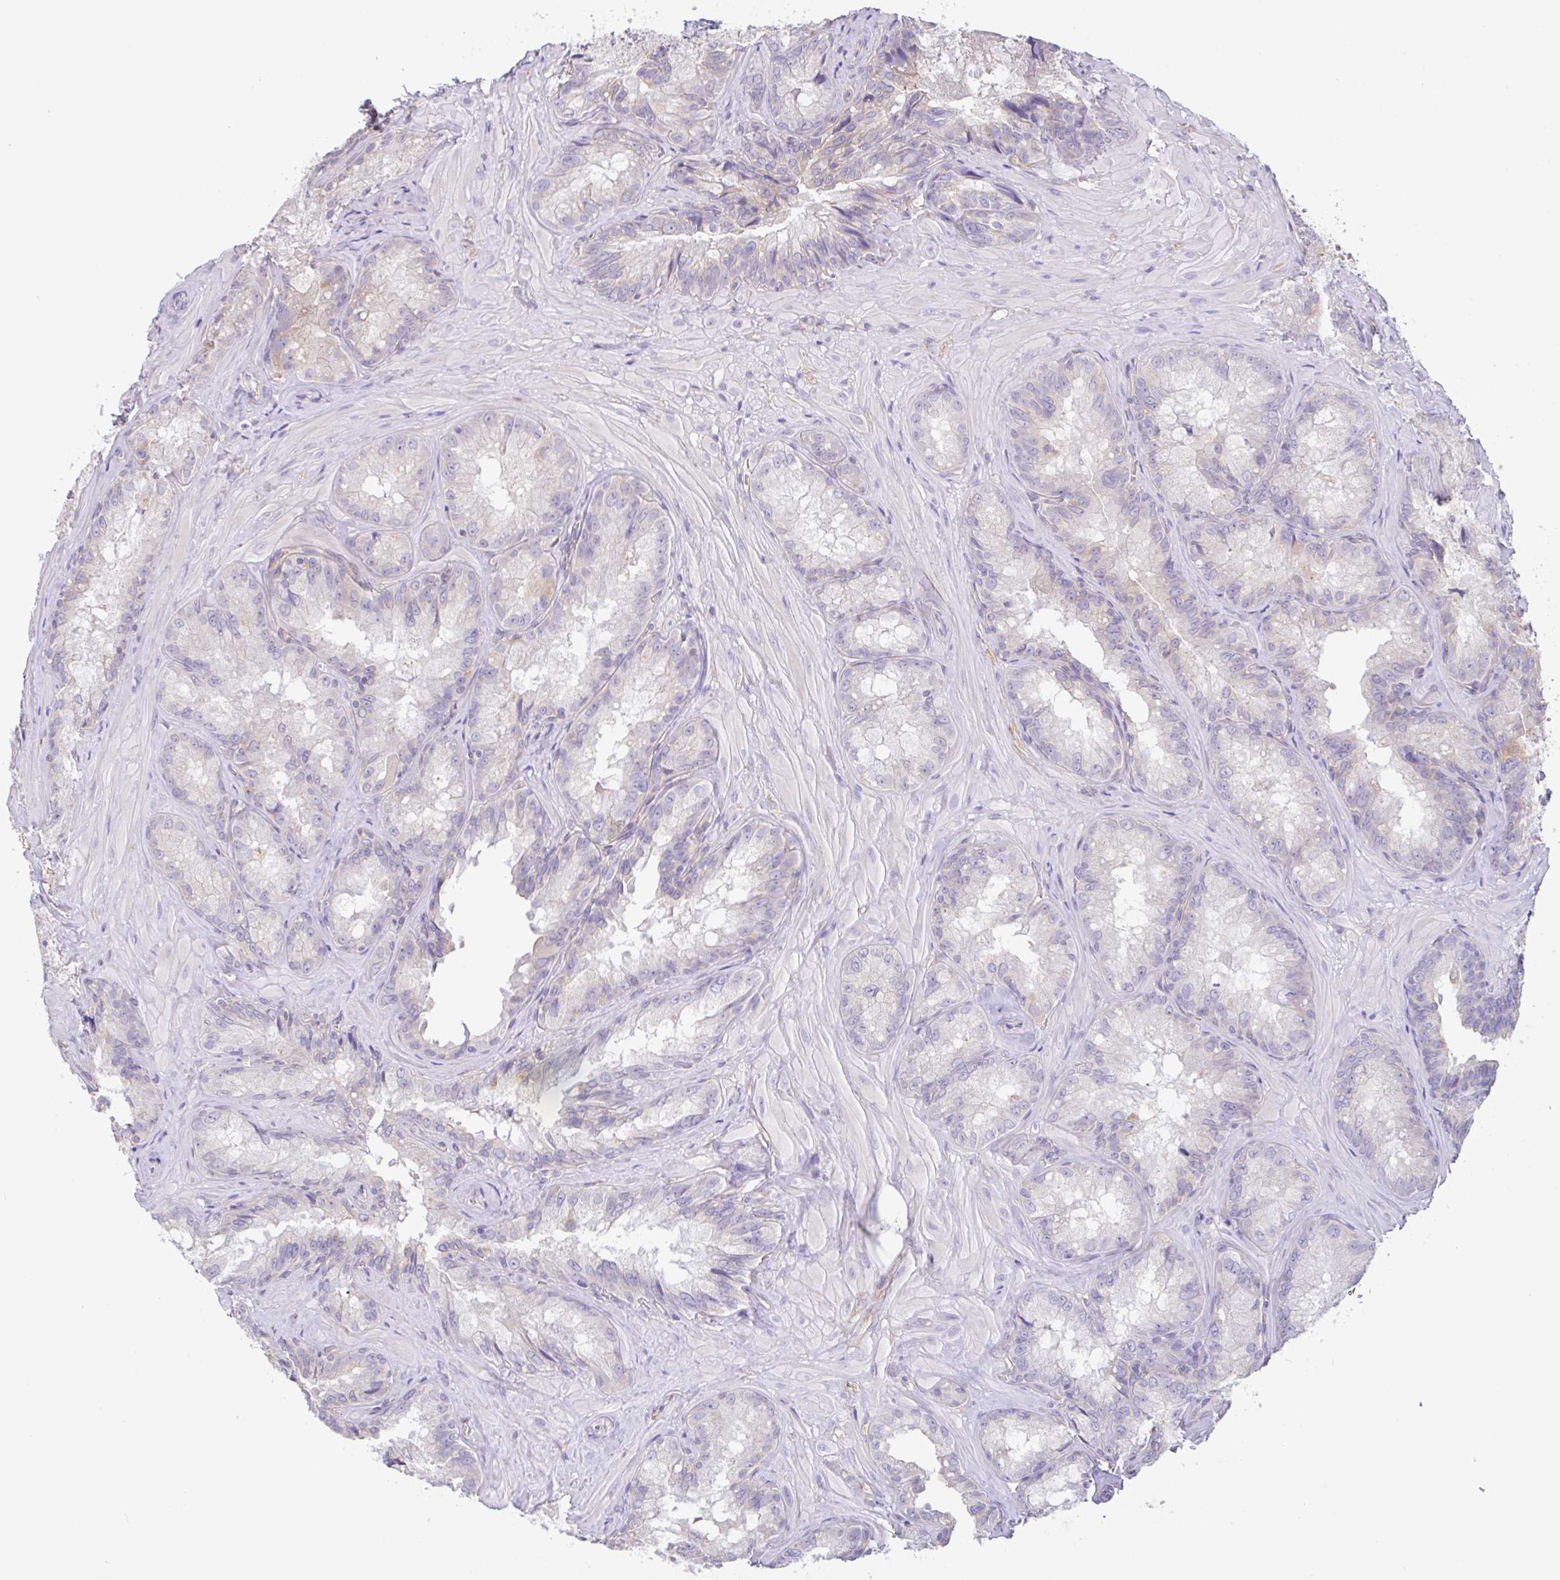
{"staining": {"intensity": "weak", "quantity": "<25%", "location": "cytoplasmic/membranous"}, "tissue": "seminal vesicle", "cell_type": "Glandular cells", "image_type": "normal", "snomed": [{"axis": "morphology", "description": "Normal tissue, NOS"}, {"axis": "topography", "description": "Seminal veicle"}], "caption": "Benign seminal vesicle was stained to show a protein in brown. There is no significant expression in glandular cells. (DAB (3,3'-diaminobenzidine) IHC visualized using brightfield microscopy, high magnification).", "gene": "PLCD4", "patient": {"sex": "male", "age": 47}}